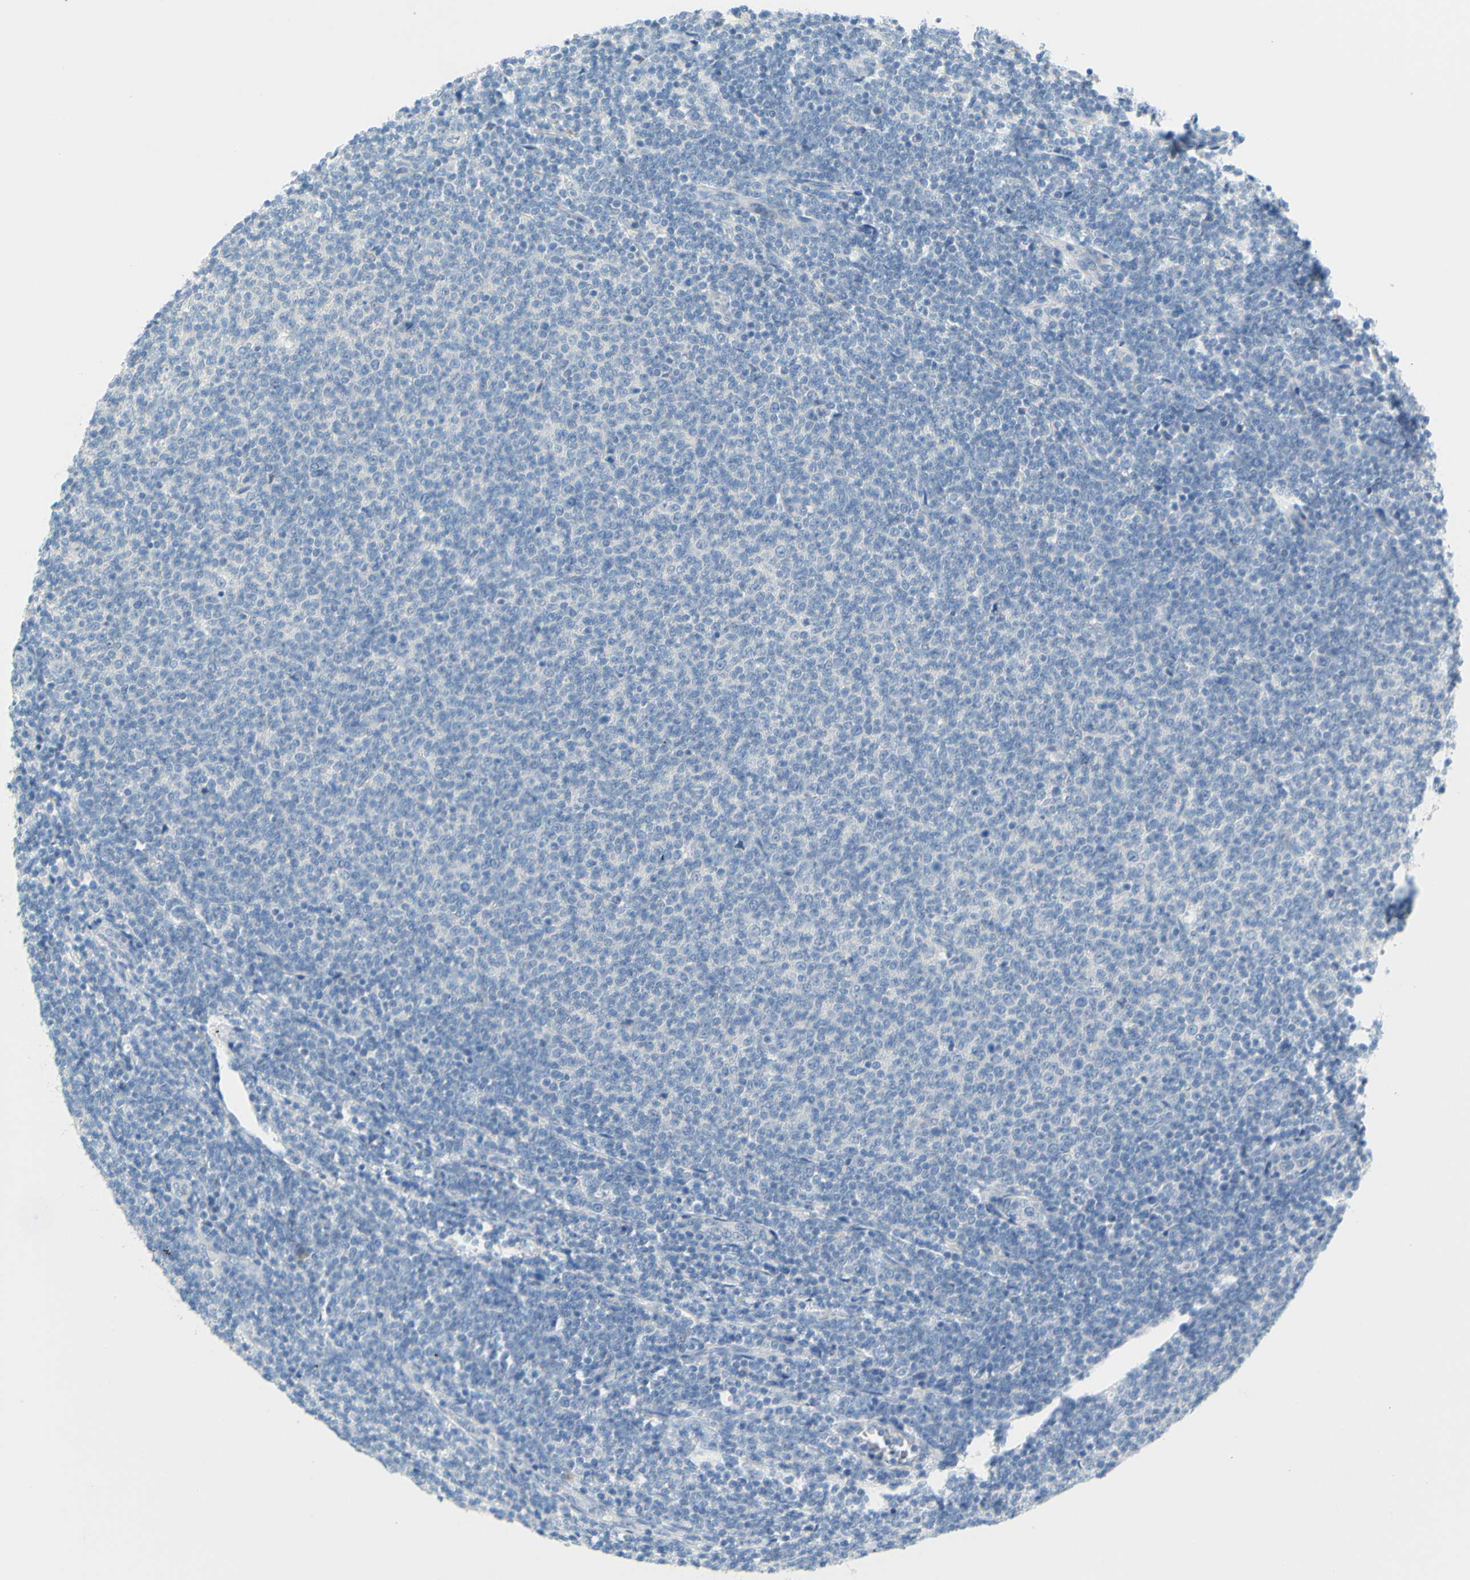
{"staining": {"intensity": "negative", "quantity": "none", "location": "none"}, "tissue": "lymphoma", "cell_type": "Tumor cells", "image_type": "cancer", "snomed": [{"axis": "morphology", "description": "Malignant lymphoma, non-Hodgkin's type, Low grade"}, {"axis": "topography", "description": "Lymph node"}], "caption": "Immunohistochemistry of low-grade malignant lymphoma, non-Hodgkin's type demonstrates no staining in tumor cells.", "gene": "SLC1A2", "patient": {"sex": "male", "age": 66}}